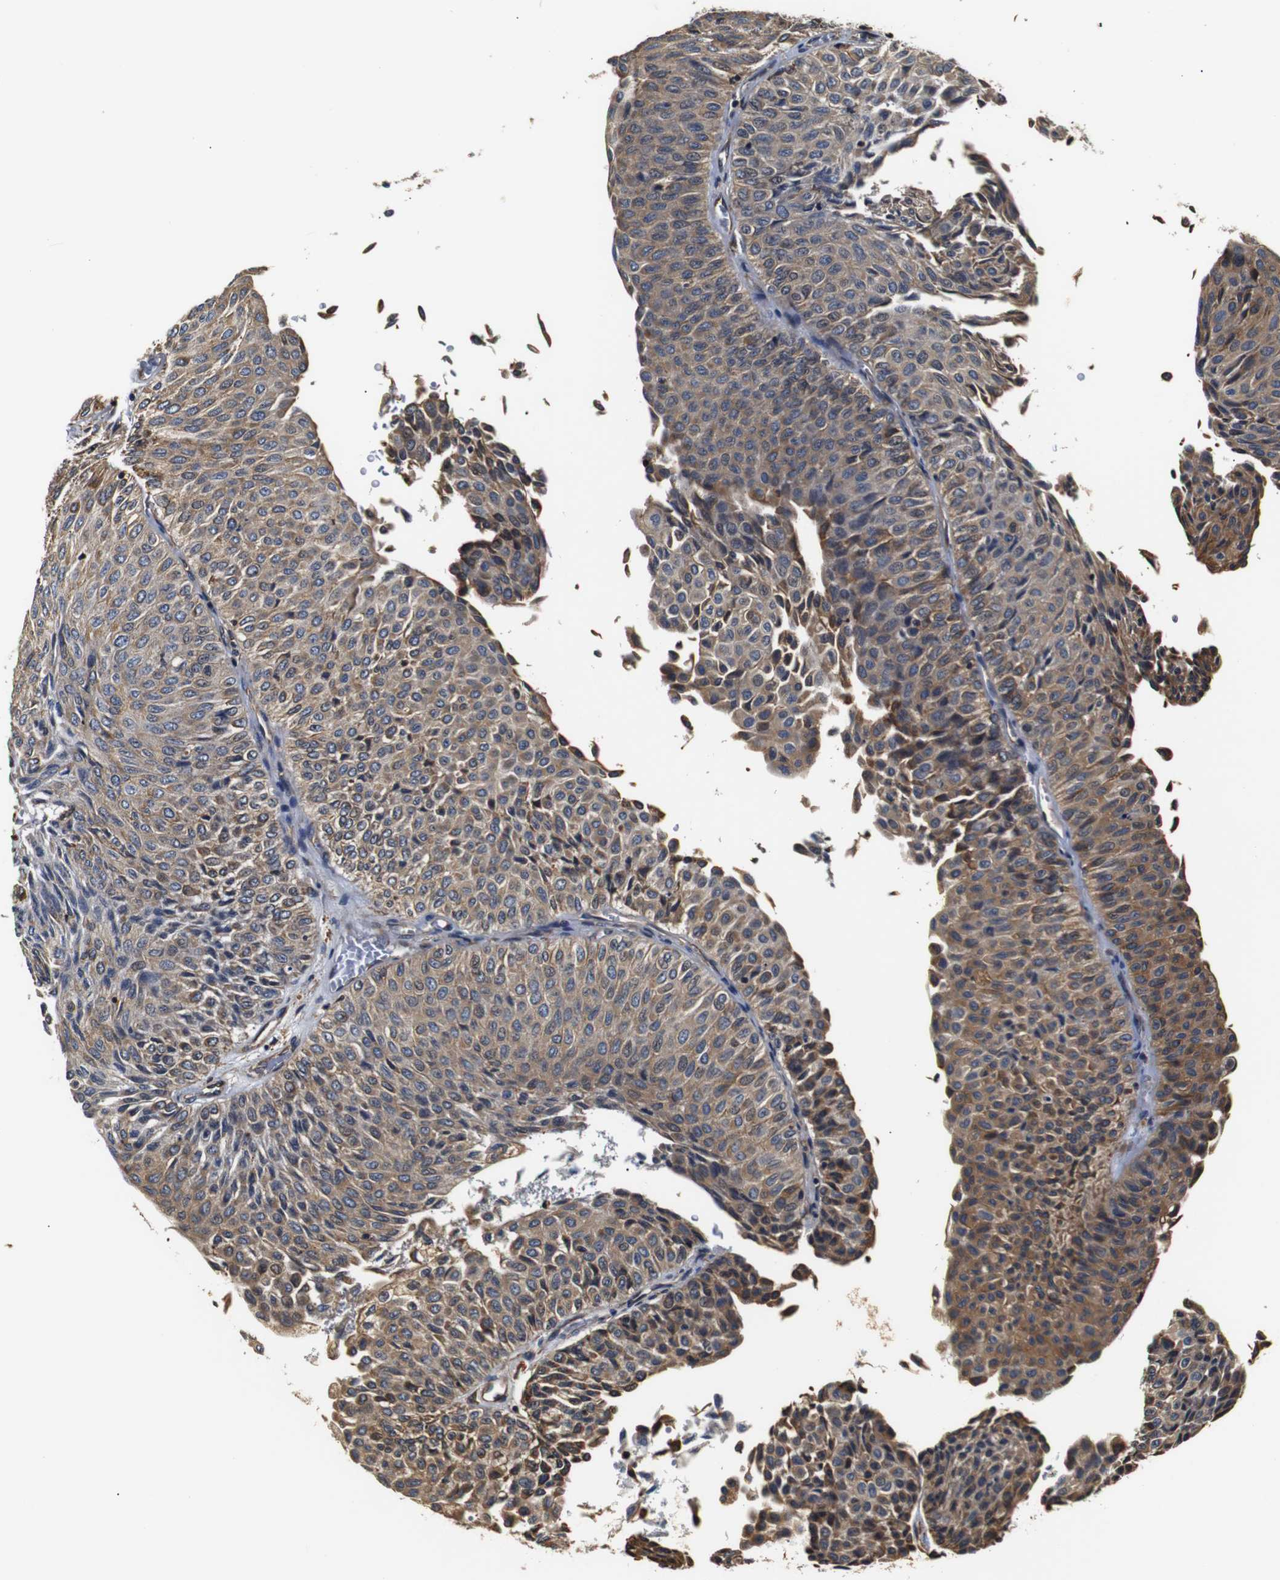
{"staining": {"intensity": "moderate", "quantity": "25%-75%", "location": "cytoplasmic/membranous"}, "tissue": "urothelial cancer", "cell_type": "Tumor cells", "image_type": "cancer", "snomed": [{"axis": "morphology", "description": "Urothelial carcinoma, Low grade"}, {"axis": "topography", "description": "Urinary bladder"}], "caption": "DAB (3,3'-diaminobenzidine) immunohistochemical staining of low-grade urothelial carcinoma reveals moderate cytoplasmic/membranous protein expression in approximately 25%-75% of tumor cells. (brown staining indicates protein expression, while blue staining denotes nuclei).", "gene": "HHIP", "patient": {"sex": "male", "age": 78}}